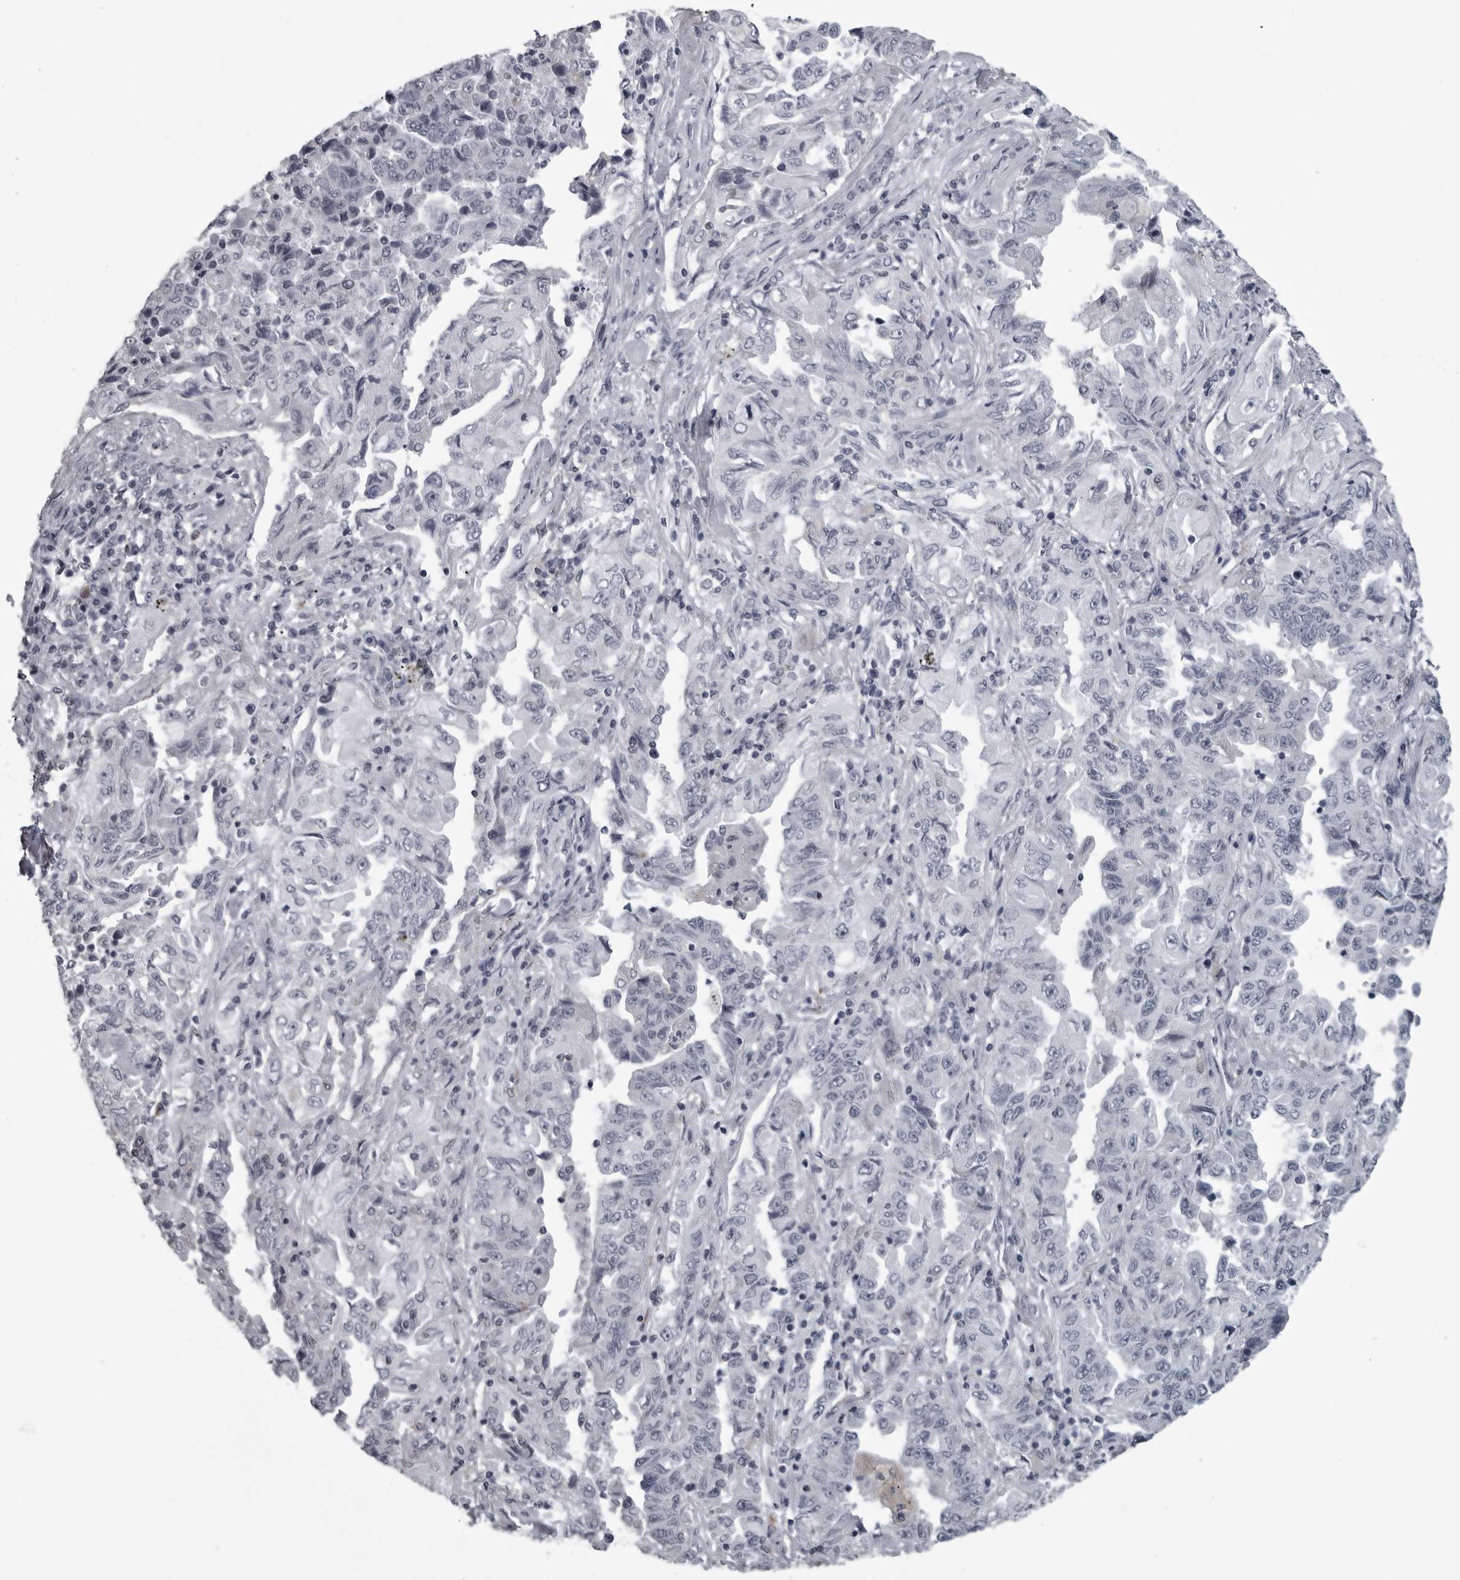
{"staining": {"intensity": "negative", "quantity": "none", "location": "none"}, "tissue": "lung cancer", "cell_type": "Tumor cells", "image_type": "cancer", "snomed": [{"axis": "morphology", "description": "Adenocarcinoma, NOS"}, {"axis": "topography", "description": "Lung"}], "caption": "Histopathology image shows no significant protein staining in tumor cells of lung cancer (adenocarcinoma). (Stains: DAB immunohistochemistry (IHC) with hematoxylin counter stain, Microscopy: brightfield microscopy at high magnification).", "gene": "LYSMD1", "patient": {"sex": "female", "age": 51}}